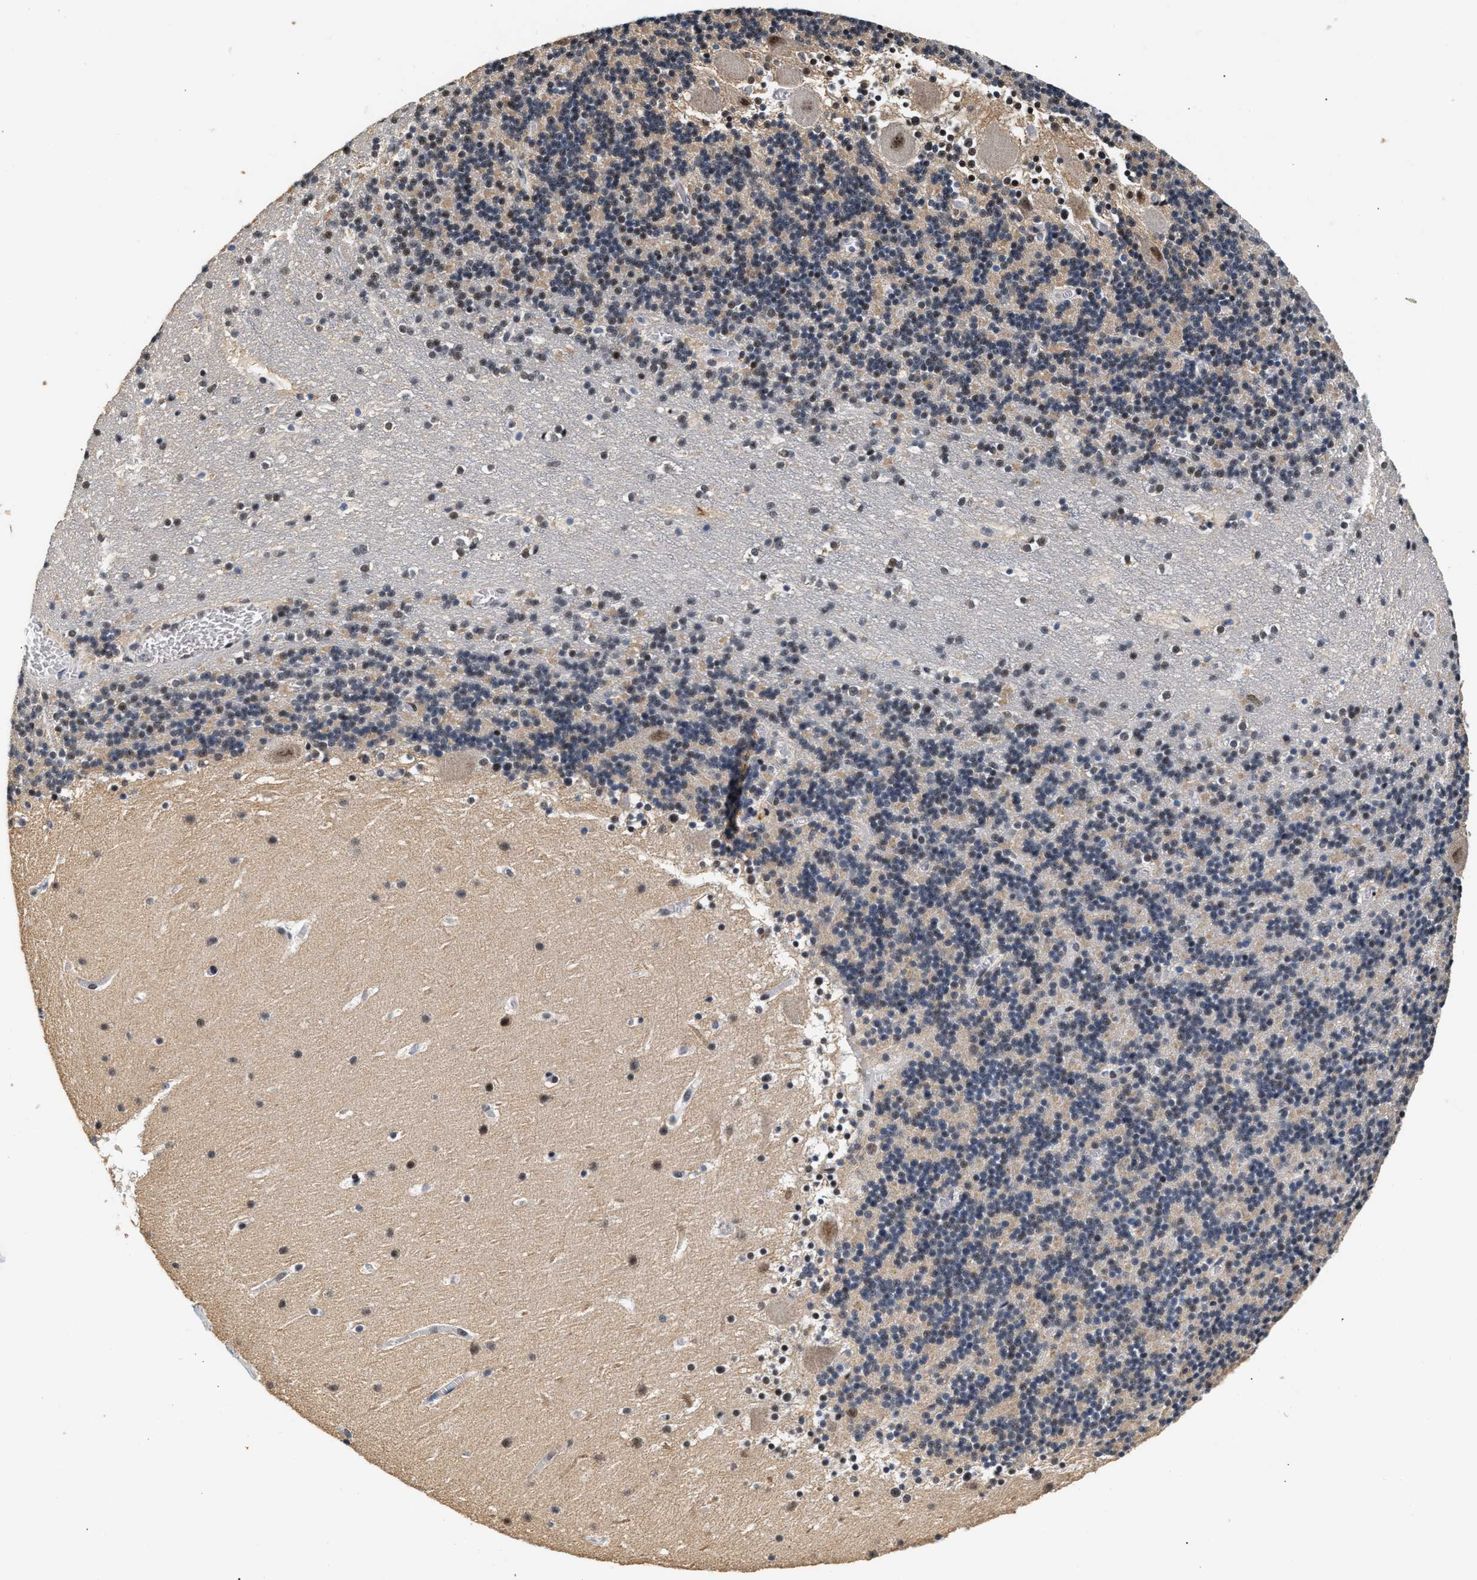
{"staining": {"intensity": "weak", "quantity": "<25%", "location": "nuclear"}, "tissue": "cerebellum", "cell_type": "Cells in granular layer", "image_type": "normal", "snomed": [{"axis": "morphology", "description": "Normal tissue, NOS"}, {"axis": "topography", "description": "Cerebellum"}], "caption": "Cells in granular layer are negative for brown protein staining in normal cerebellum. (DAB (3,3'-diaminobenzidine) IHC with hematoxylin counter stain).", "gene": "THOC1", "patient": {"sex": "male", "age": 45}}